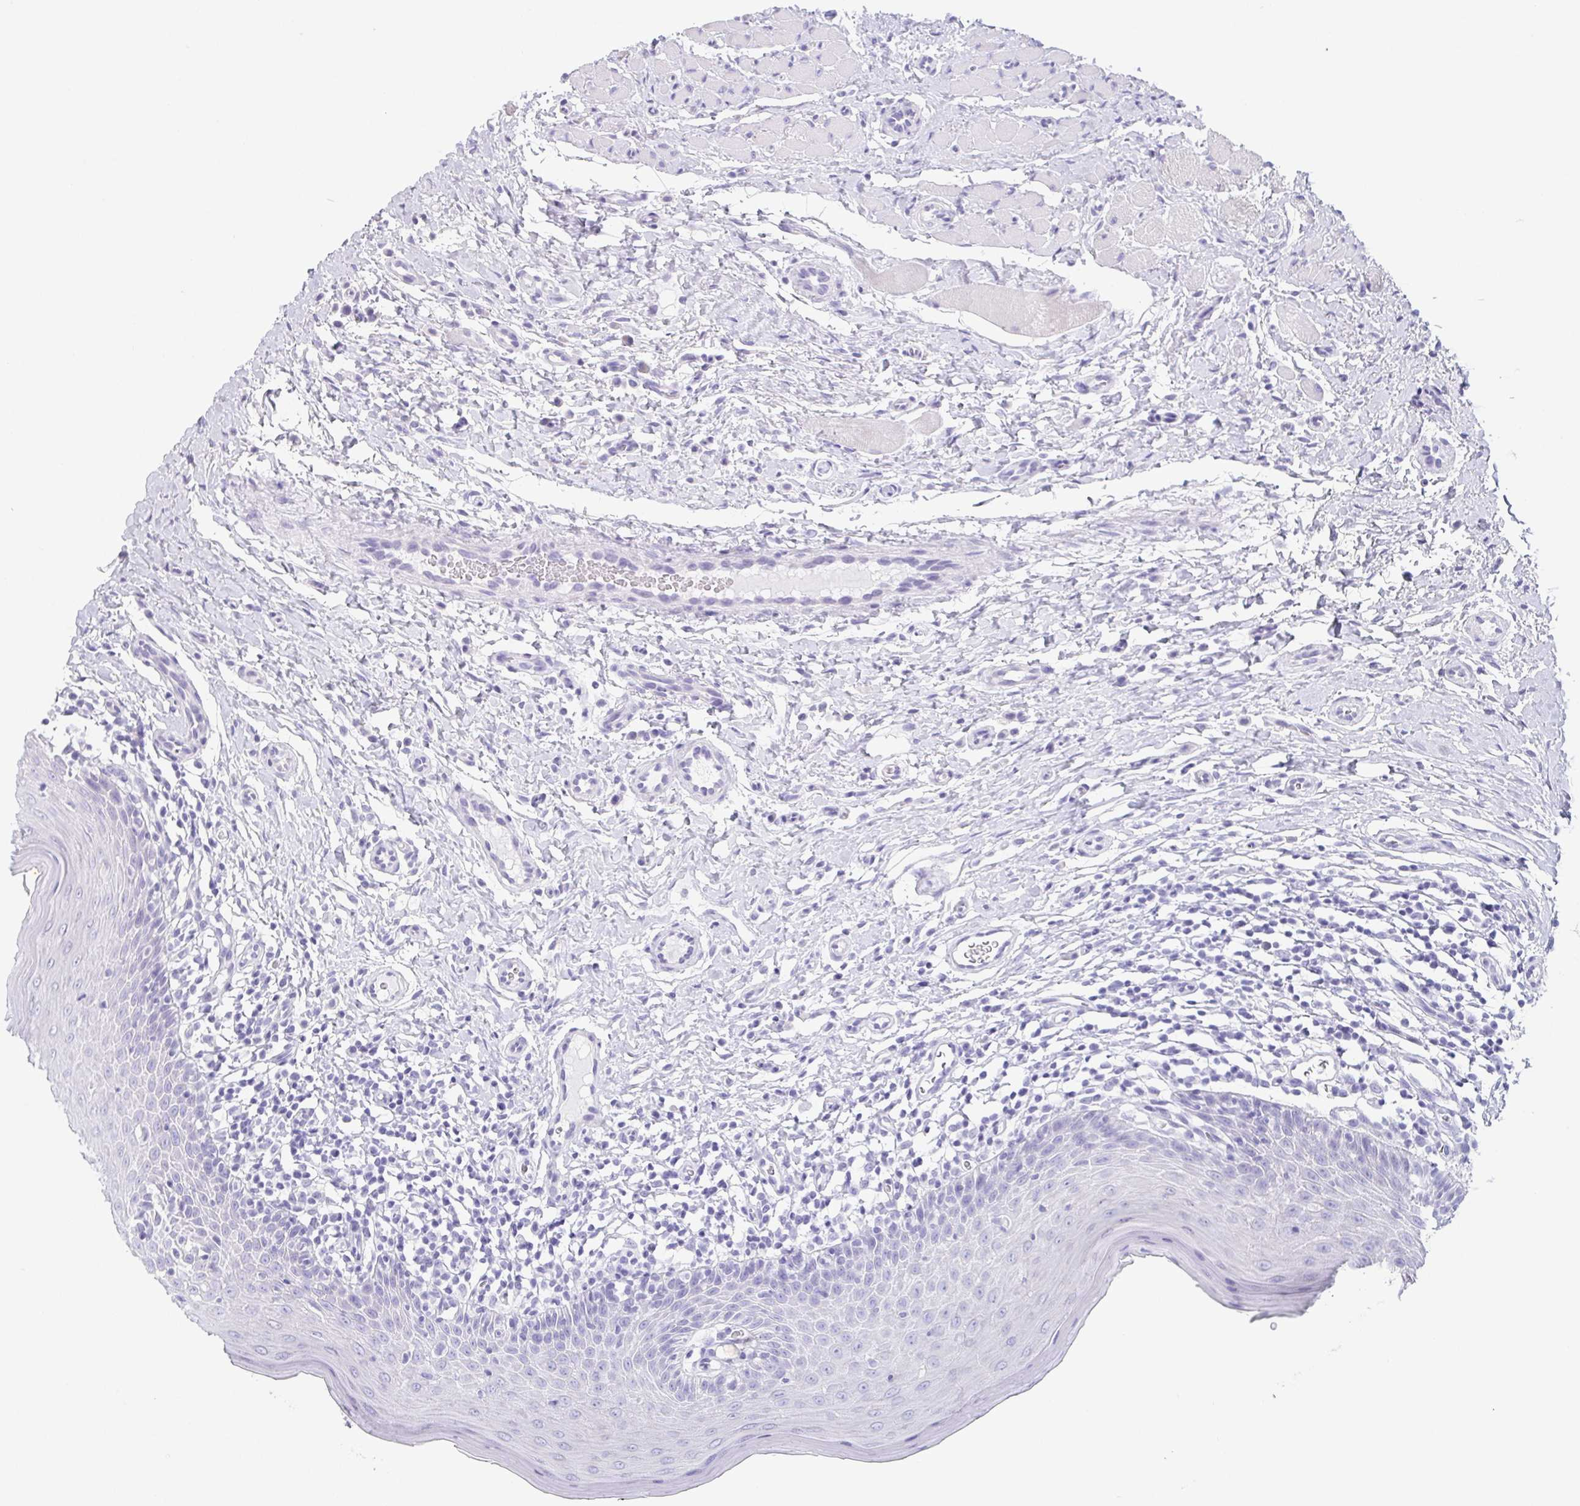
{"staining": {"intensity": "negative", "quantity": "none", "location": "none"}, "tissue": "oral mucosa", "cell_type": "Squamous epithelial cells", "image_type": "normal", "snomed": [{"axis": "morphology", "description": "Normal tissue, NOS"}, {"axis": "topography", "description": "Oral tissue"}, {"axis": "topography", "description": "Tounge, NOS"}], "caption": "Histopathology image shows no protein staining in squamous epithelial cells of unremarkable oral mucosa. (DAB IHC with hematoxylin counter stain).", "gene": "HDGFL1", "patient": {"sex": "female", "age": 58}}